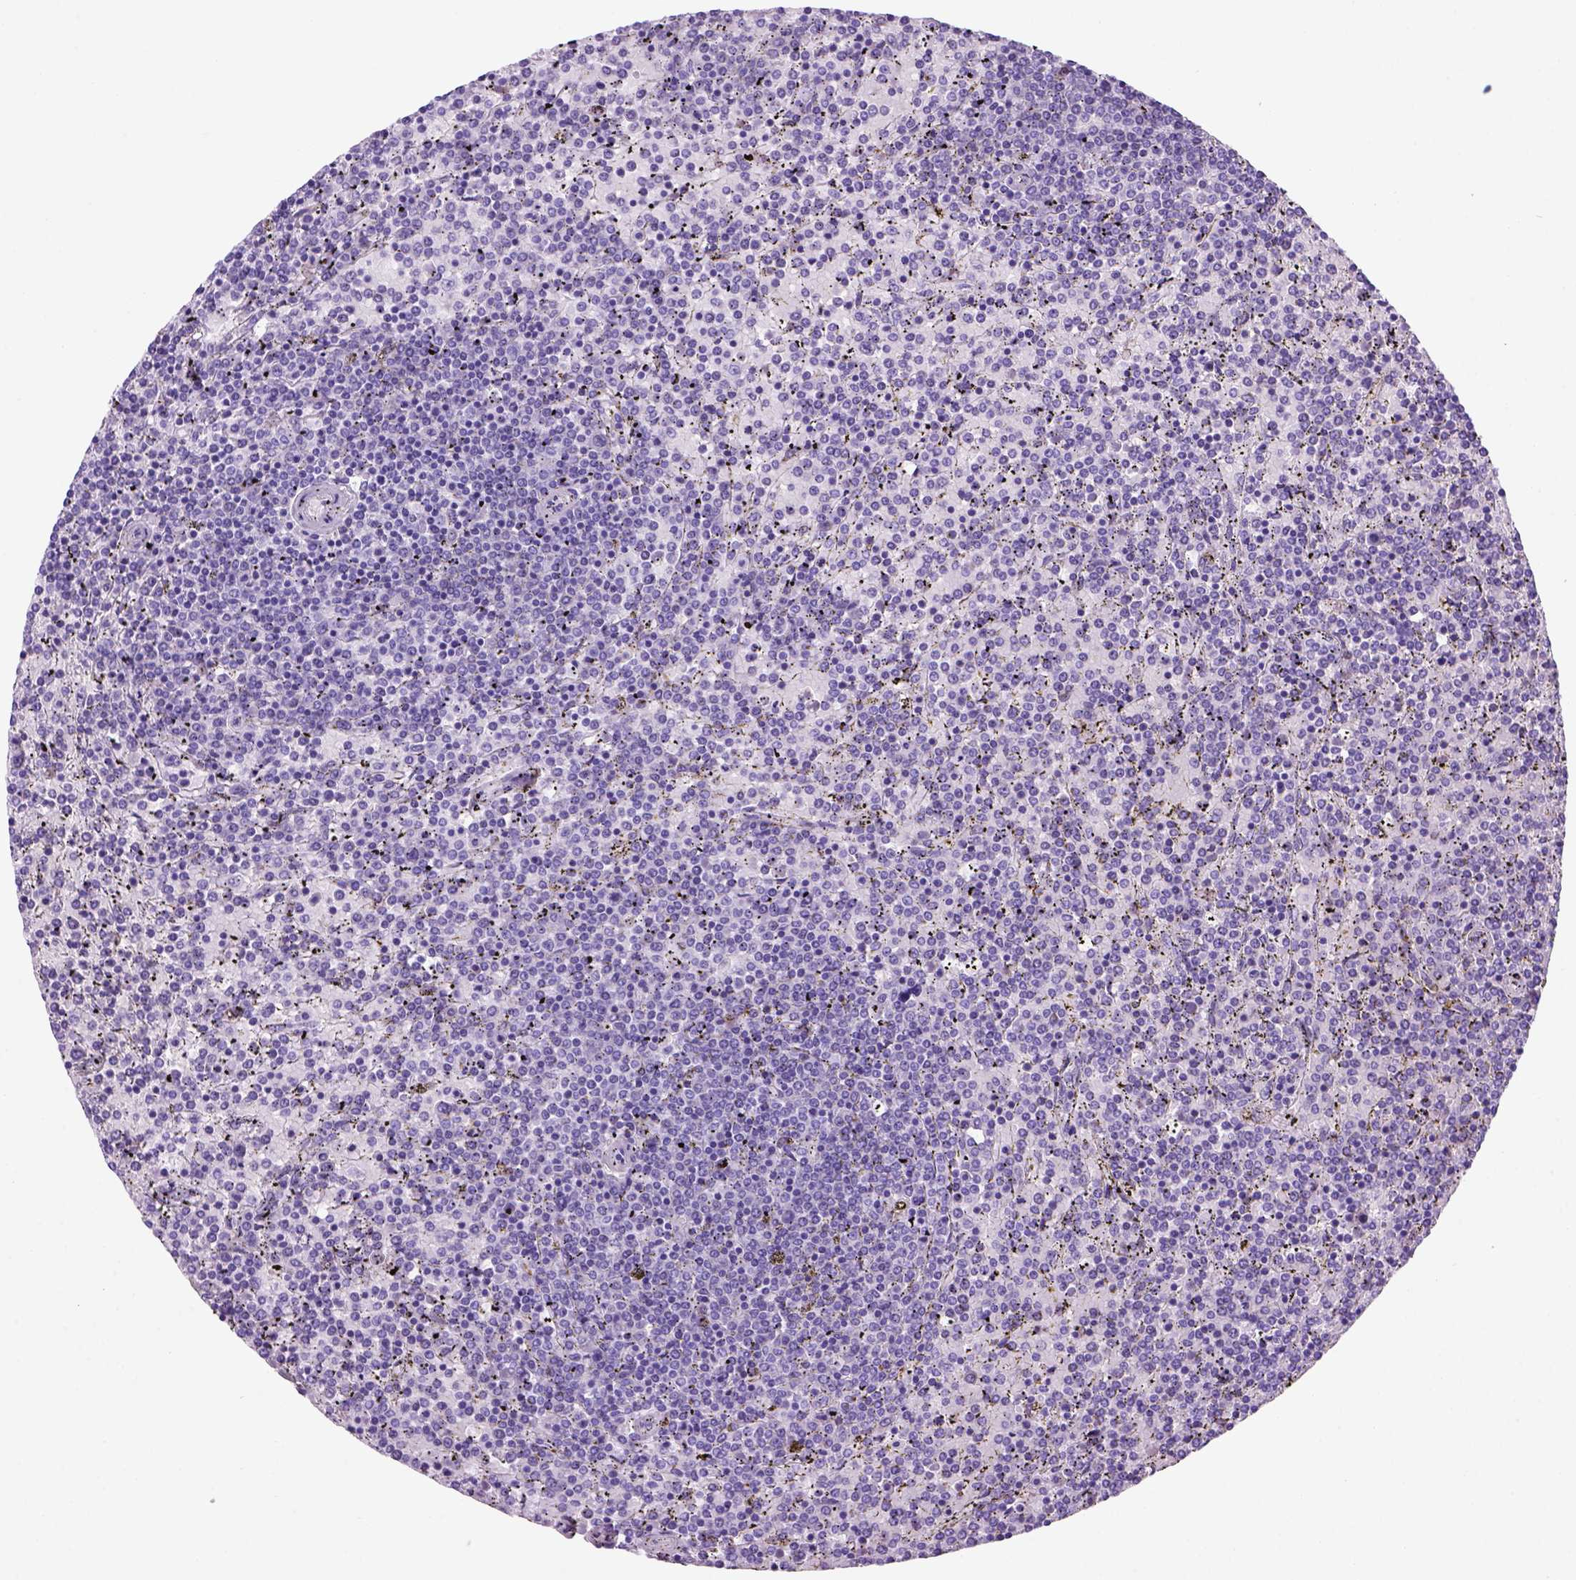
{"staining": {"intensity": "negative", "quantity": "none", "location": "none"}, "tissue": "lymphoma", "cell_type": "Tumor cells", "image_type": "cancer", "snomed": [{"axis": "morphology", "description": "Malignant lymphoma, non-Hodgkin's type, Low grade"}, {"axis": "topography", "description": "Spleen"}], "caption": "IHC histopathology image of malignant lymphoma, non-Hodgkin's type (low-grade) stained for a protein (brown), which reveals no positivity in tumor cells. (DAB (3,3'-diaminobenzidine) immunohistochemistry visualized using brightfield microscopy, high magnification).", "gene": "HHIPL2", "patient": {"sex": "female", "age": 77}}